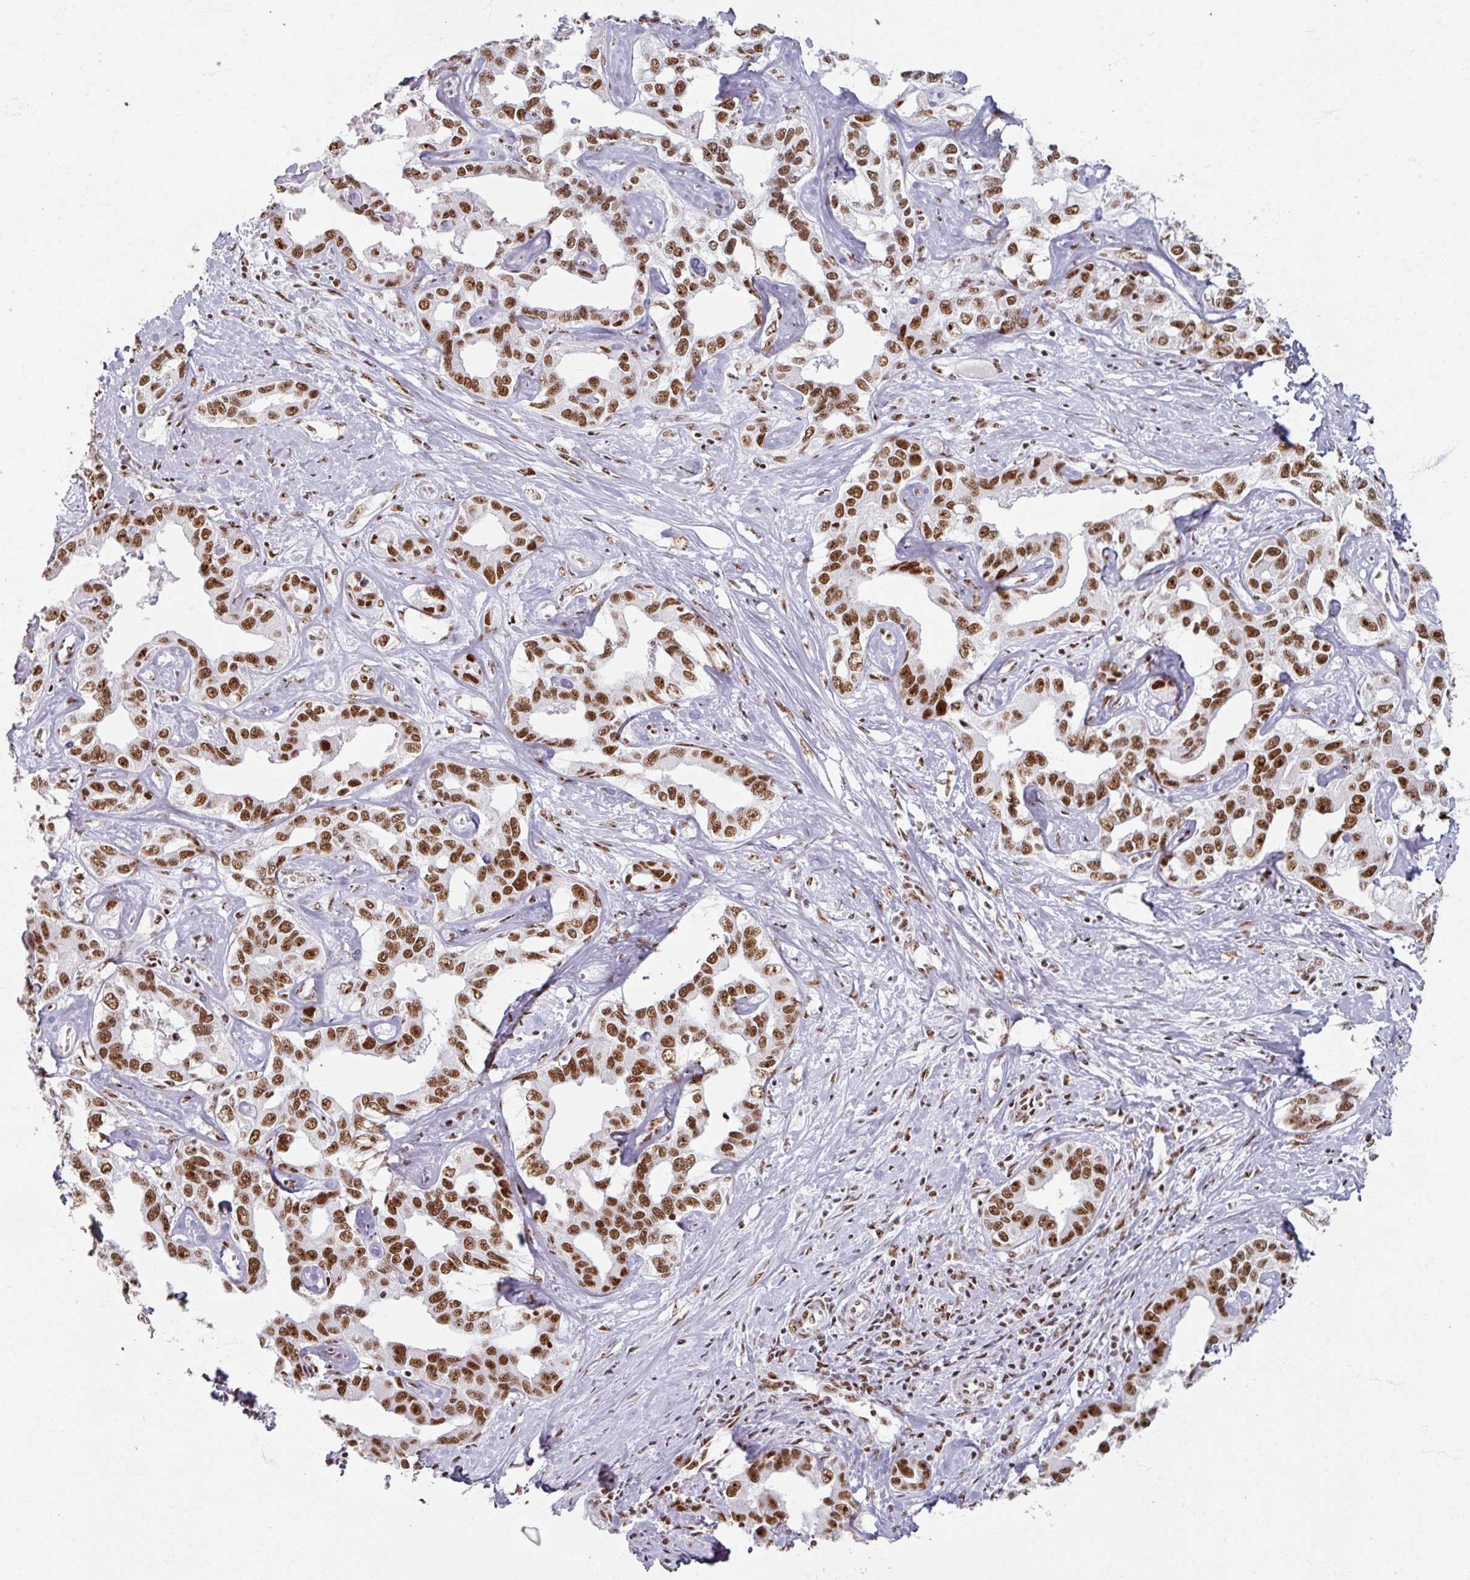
{"staining": {"intensity": "strong", "quantity": ">75%", "location": "nuclear"}, "tissue": "liver cancer", "cell_type": "Tumor cells", "image_type": "cancer", "snomed": [{"axis": "morphology", "description": "Cholangiocarcinoma"}, {"axis": "topography", "description": "Liver"}], "caption": "Liver cancer (cholangiocarcinoma) was stained to show a protein in brown. There is high levels of strong nuclear positivity in approximately >75% of tumor cells.", "gene": "ADAR", "patient": {"sex": "male", "age": 59}}